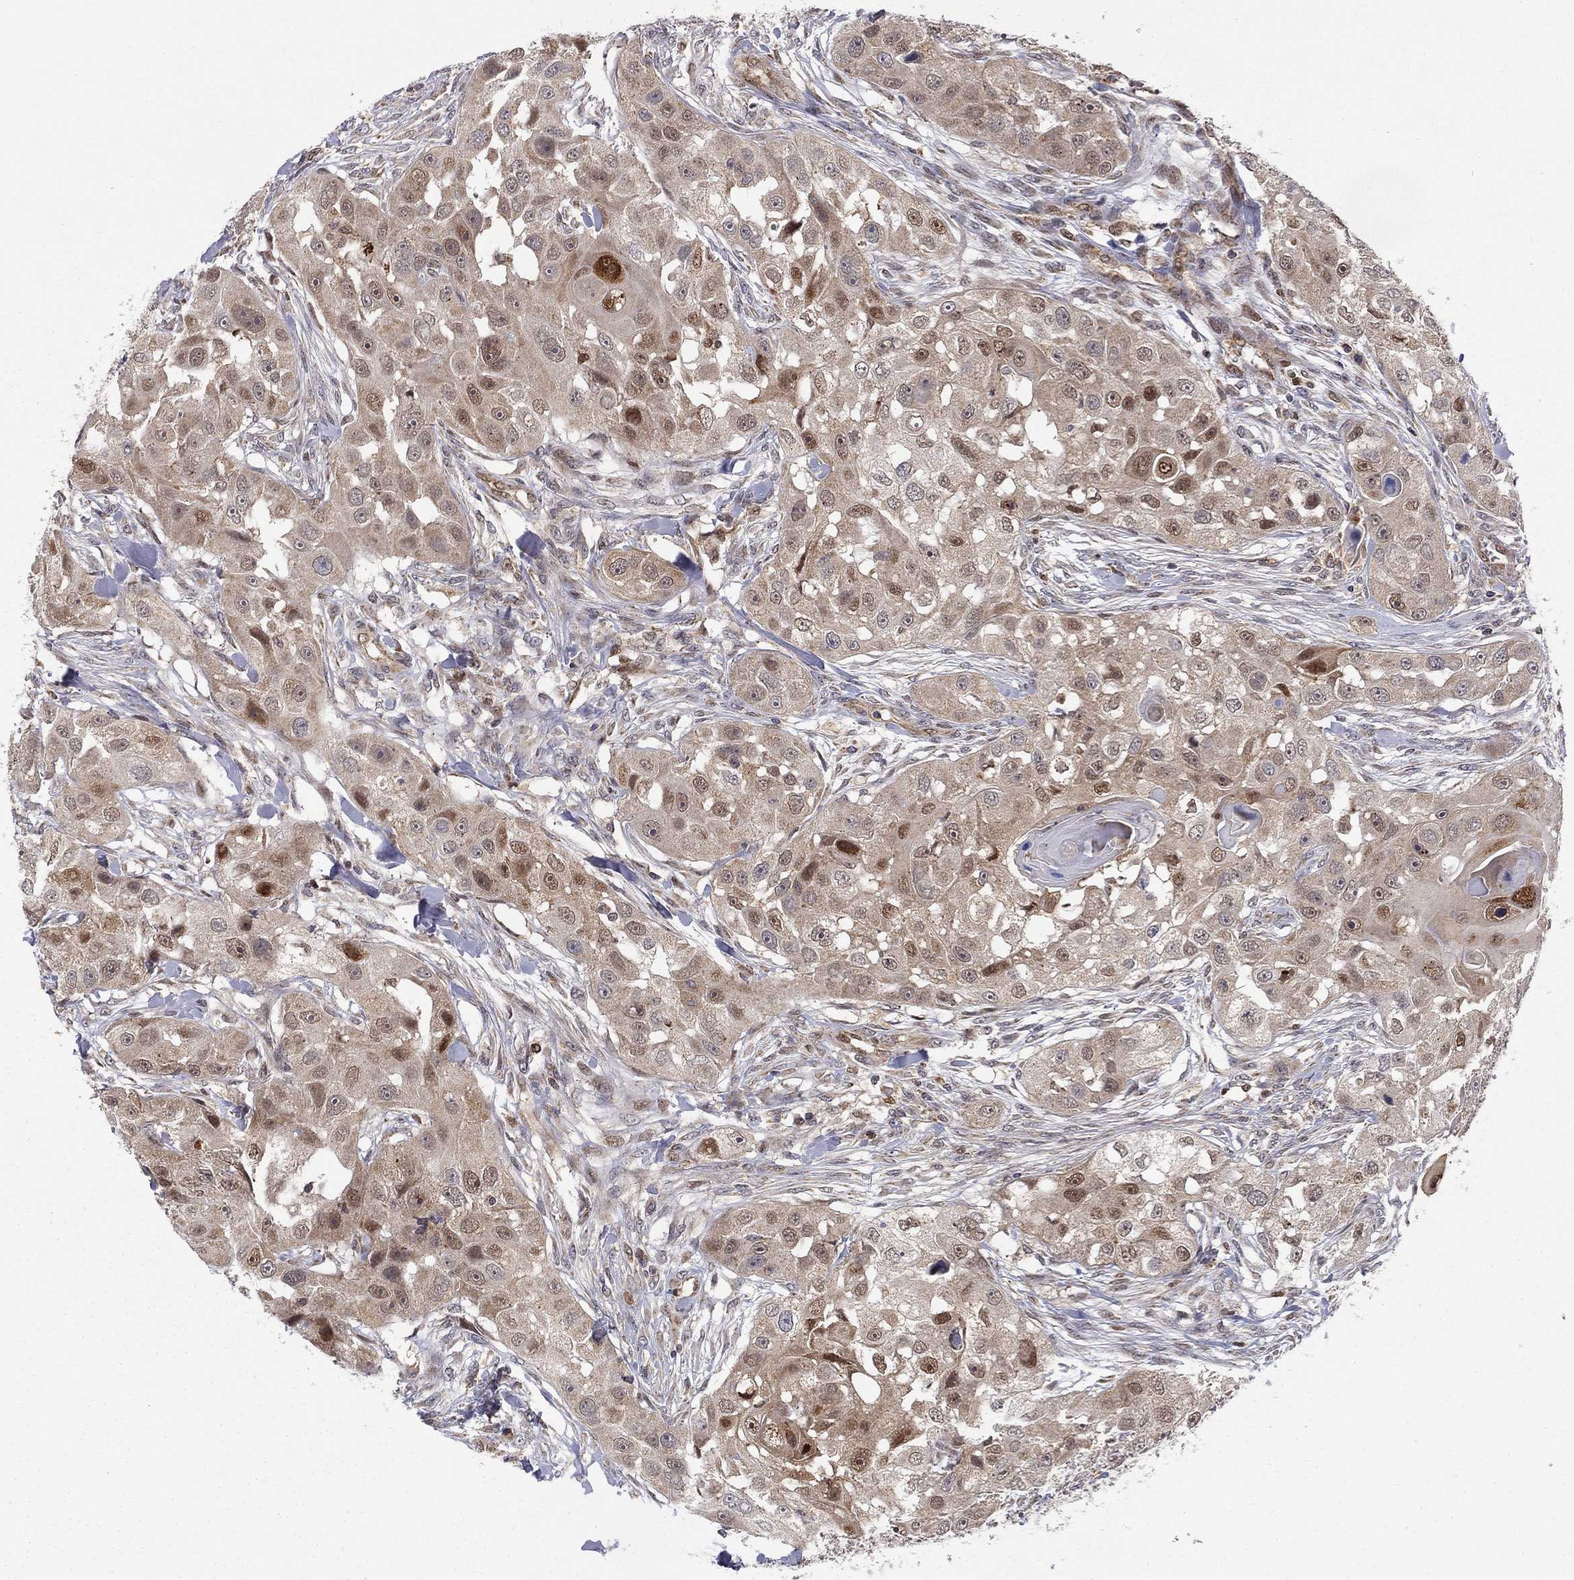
{"staining": {"intensity": "strong", "quantity": "<25%", "location": "nuclear"}, "tissue": "head and neck cancer", "cell_type": "Tumor cells", "image_type": "cancer", "snomed": [{"axis": "morphology", "description": "Squamous cell carcinoma, NOS"}, {"axis": "topography", "description": "Head-Neck"}], "caption": "There is medium levels of strong nuclear staining in tumor cells of squamous cell carcinoma (head and neck), as demonstrated by immunohistochemical staining (brown color).", "gene": "ELOB", "patient": {"sex": "male", "age": 51}}